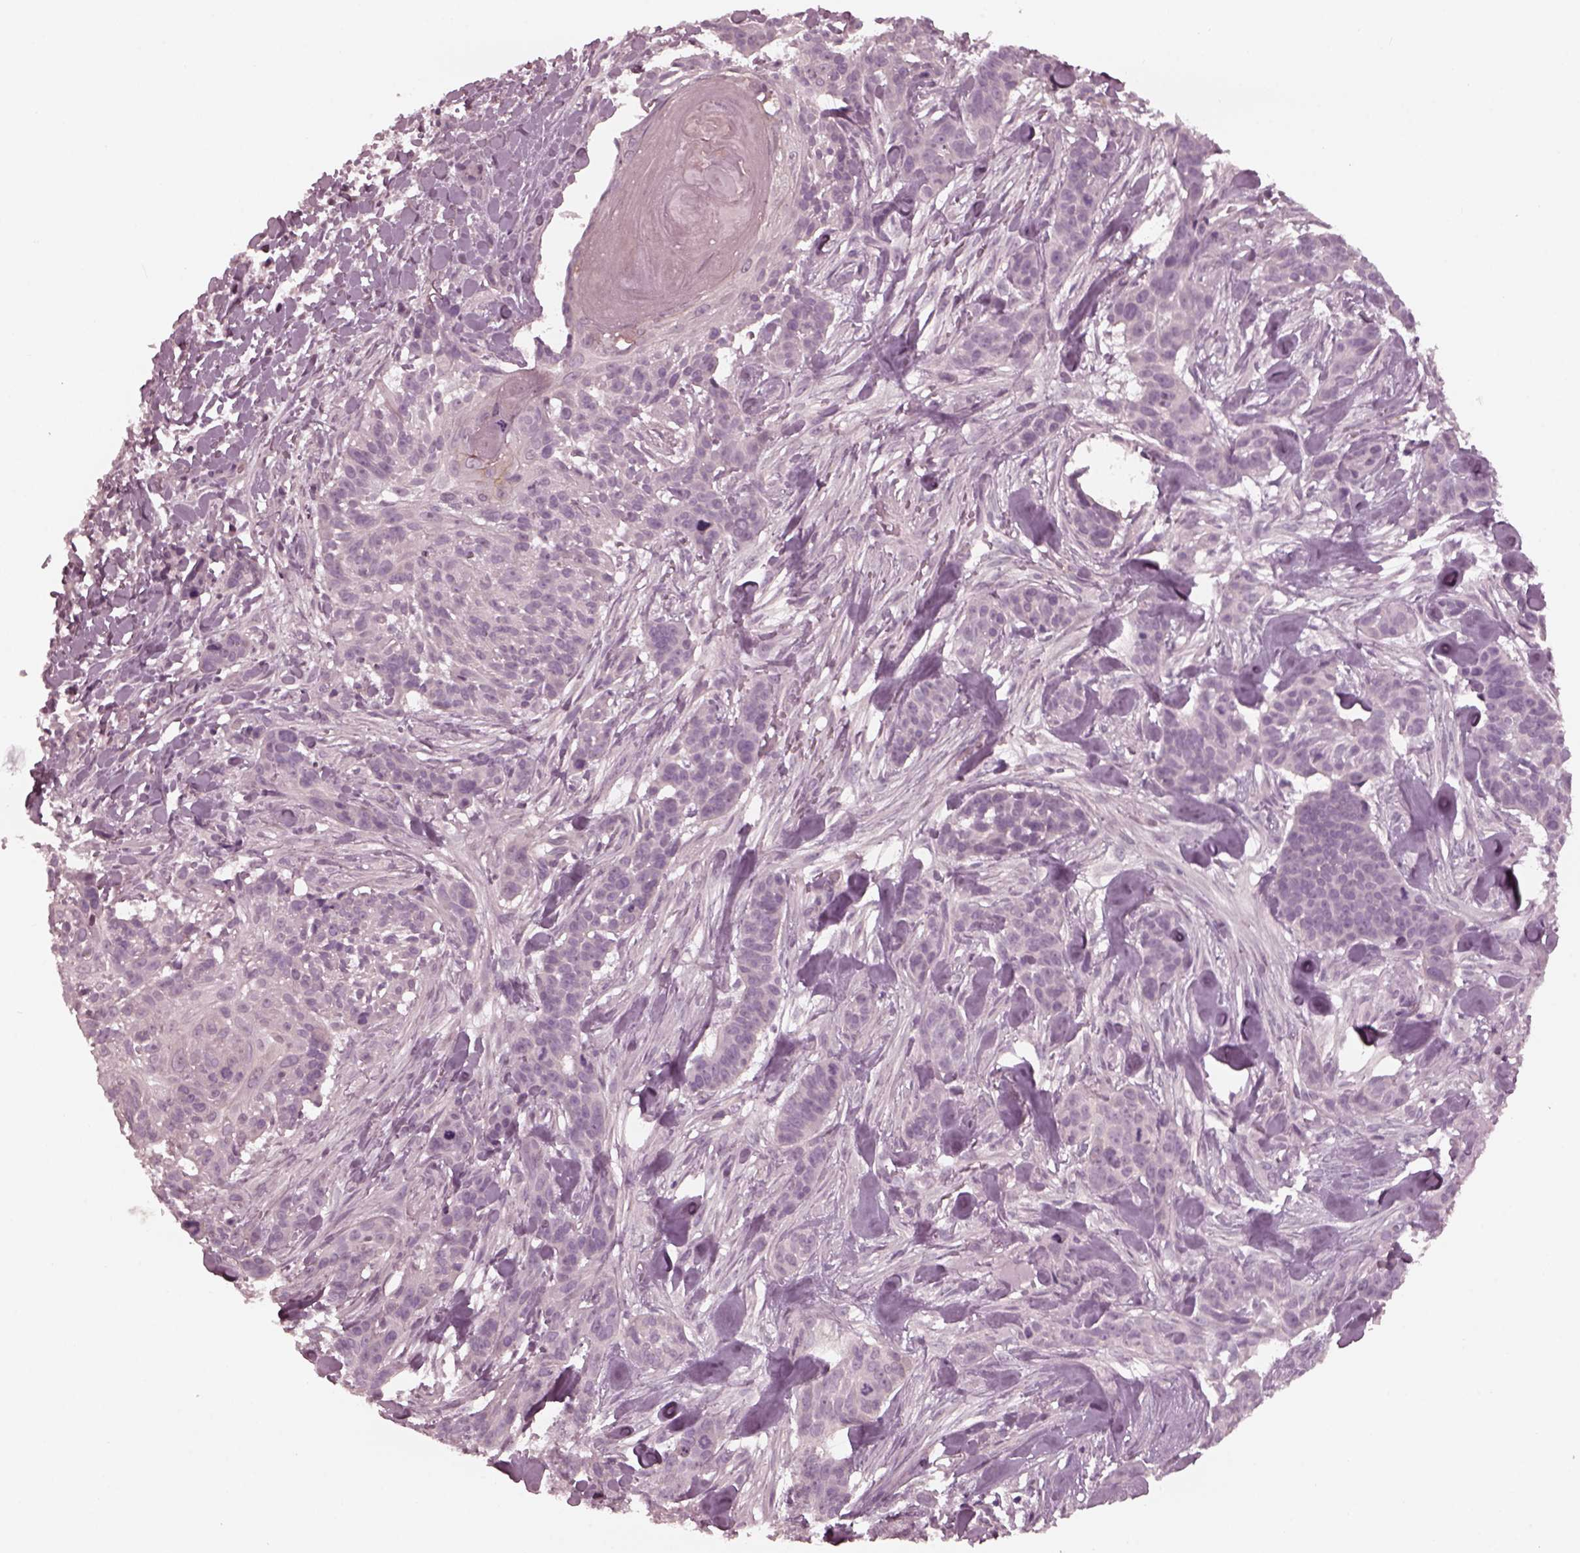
{"staining": {"intensity": "negative", "quantity": "none", "location": "none"}, "tissue": "skin cancer", "cell_type": "Tumor cells", "image_type": "cancer", "snomed": [{"axis": "morphology", "description": "Basal cell carcinoma"}, {"axis": "topography", "description": "Skin"}], "caption": "Immunohistochemistry photomicrograph of basal cell carcinoma (skin) stained for a protein (brown), which reveals no expression in tumor cells.", "gene": "YY2", "patient": {"sex": "male", "age": 87}}